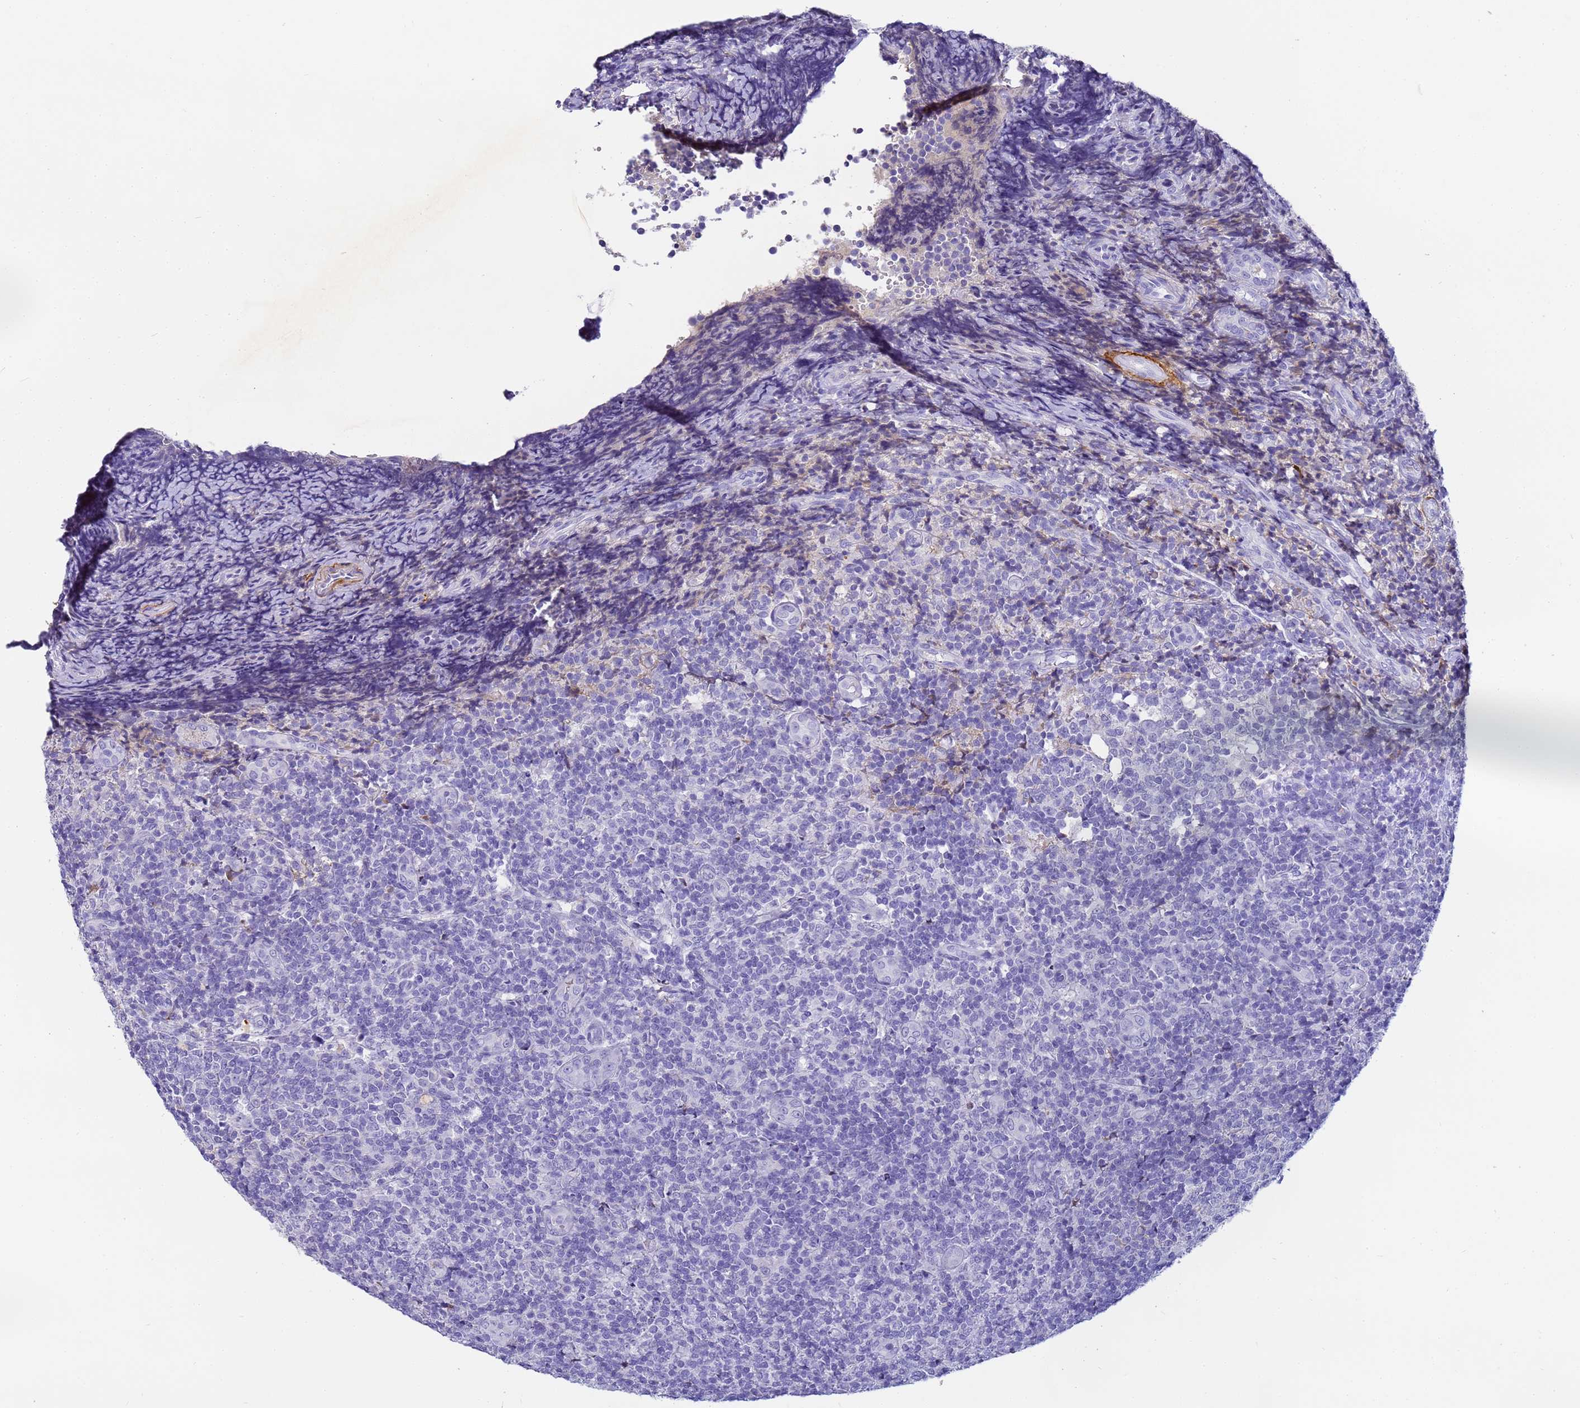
{"staining": {"intensity": "negative", "quantity": "none", "location": "none"}, "tissue": "tonsil", "cell_type": "Germinal center cells", "image_type": "normal", "snomed": [{"axis": "morphology", "description": "Normal tissue, NOS"}, {"axis": "topography", "description": "Tonsil"}], "caption": "Tonsil was stained to show a protein in brown. There is no significant staining in germinal center cells. (DAB immunohistochemistry visualized using brightfield microscopy, high magnification).", "gene": "CFHR1", "patient": {"sex": "female", "age": 19}}